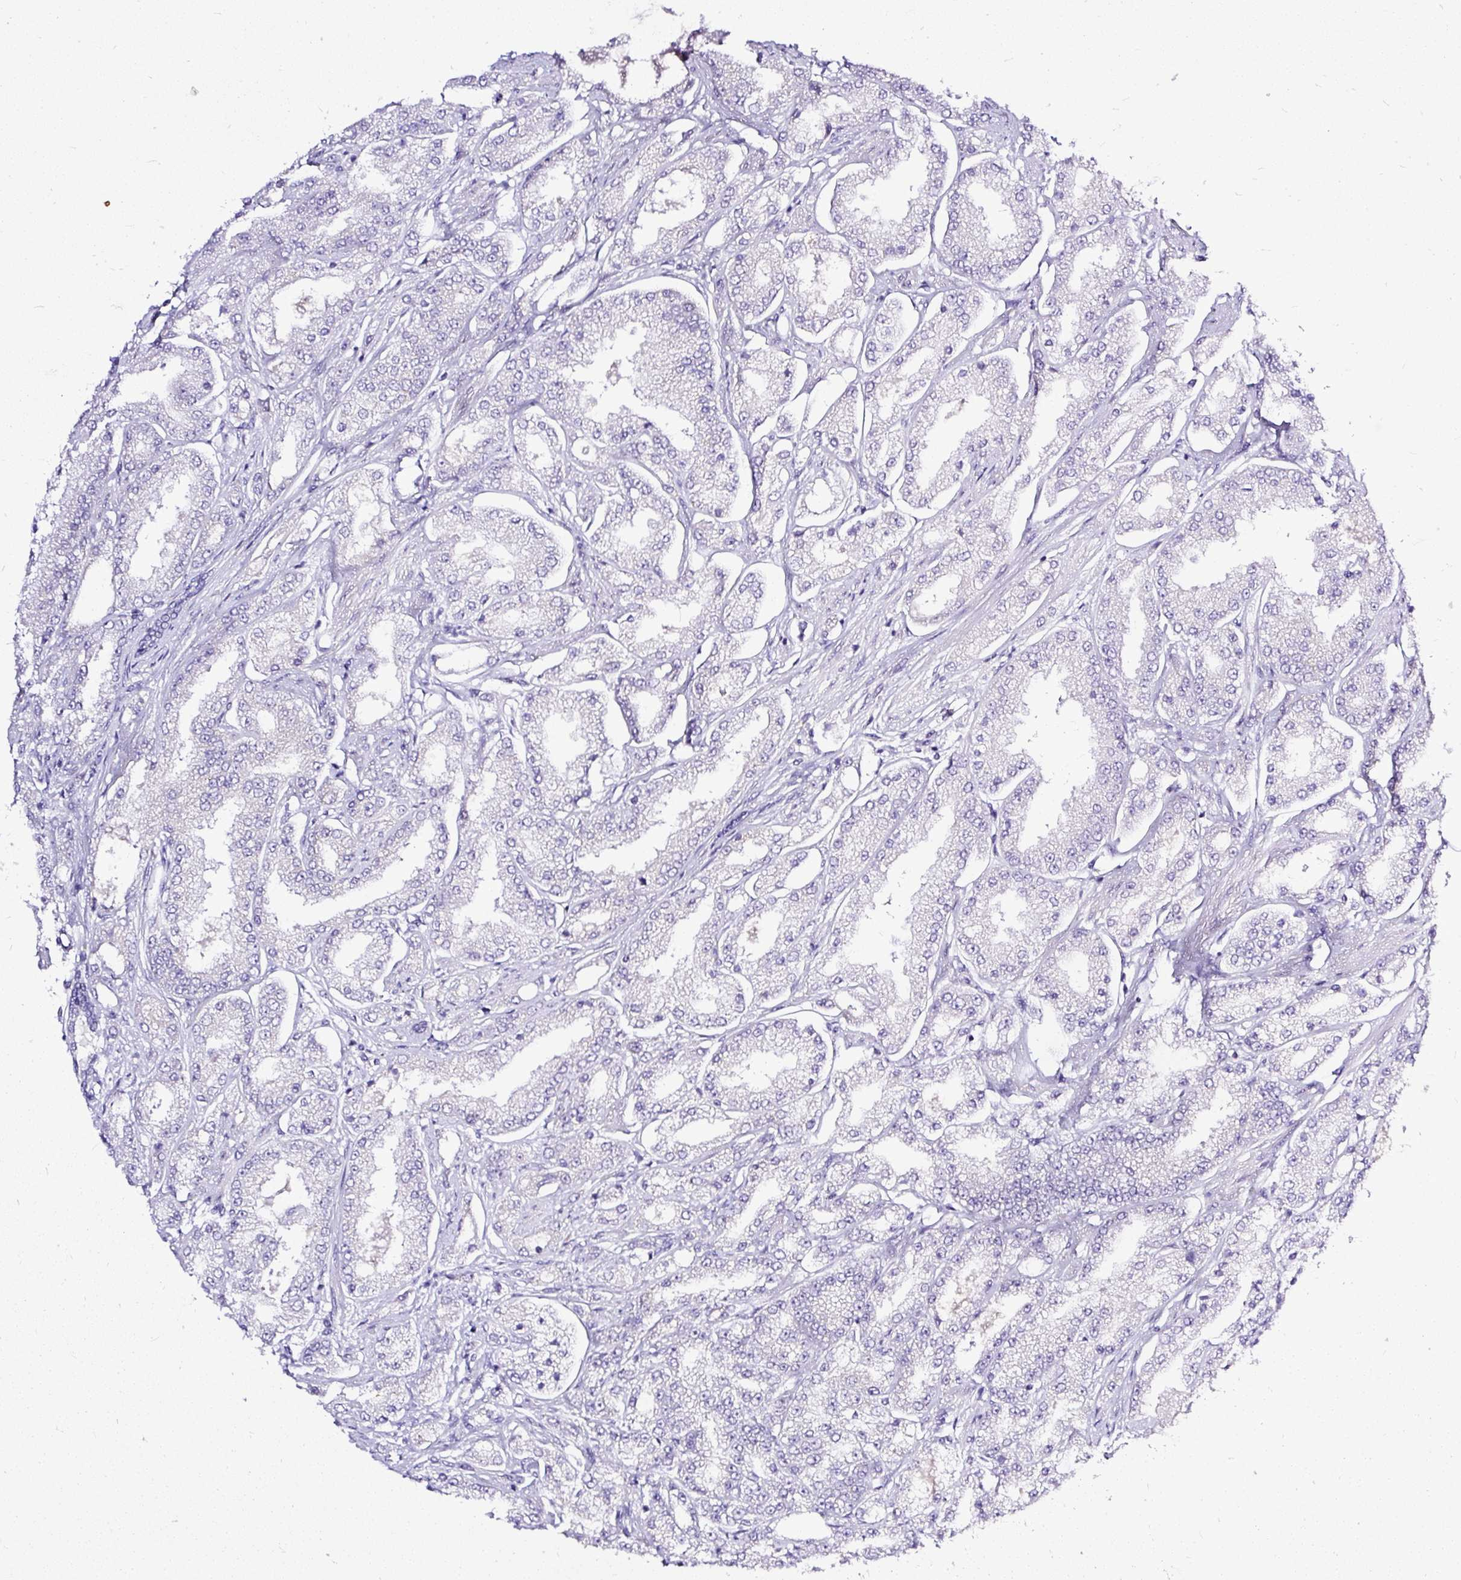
{"staining": {"intensity": "negative", "quantity": "none", "location": "none"}, "tissue": "prostate cancer", "cell_type": "Tumor cells", "image_type": "cancer", "snomed": [{"axis": "morphology", "description": "Adenocarcinoma, High grade"}, {"axis": "topography", "description": "Prostate"}], "caption": "DAB immunohistochemical staining of human prostate adenocarcinoma (high-grade) reveals no significant positivity in tumor cells.", "gene": "AMFR", "patient": {"sex": "male", "age": 69}}